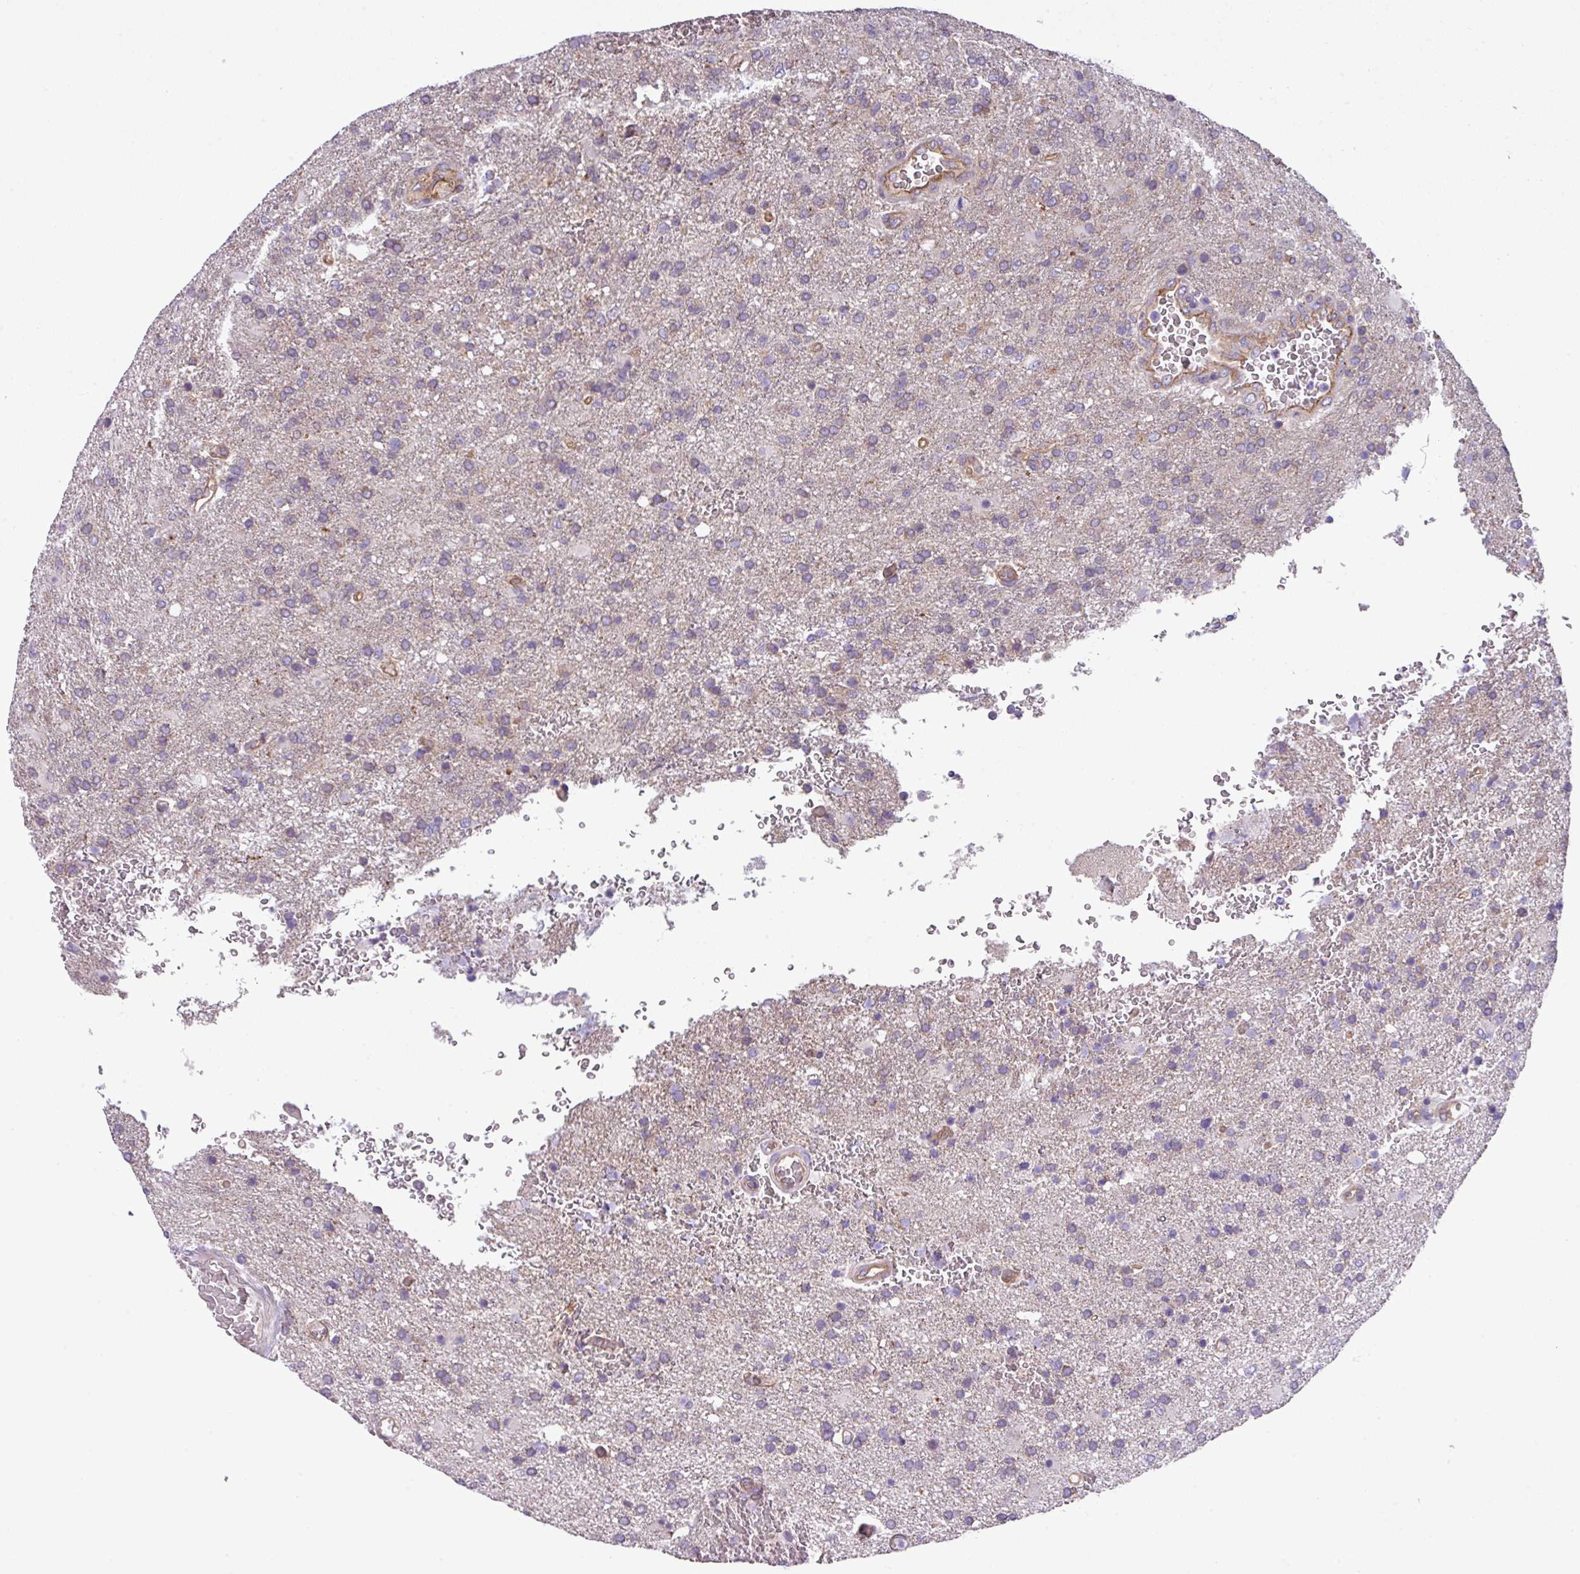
{"staining": {"intensity": "negative", "quantity": "none", "location": "none"}, "tissue": "glioma", "cell_type": "Tumor cells", "image_type": "cancer", "snomed": [{"axis": "morphology", "description": "Glioma, malignant, High grade"}, {"axis": "topography", "description": "Brain"}], "caption": "IHC histopathology image of neoplastic tissue: human glioma stained with DAB displays no significant protein positivity in tumor cells.", "gene": "SLC23A2", "patient": {"sex": "female", "age": 74}}